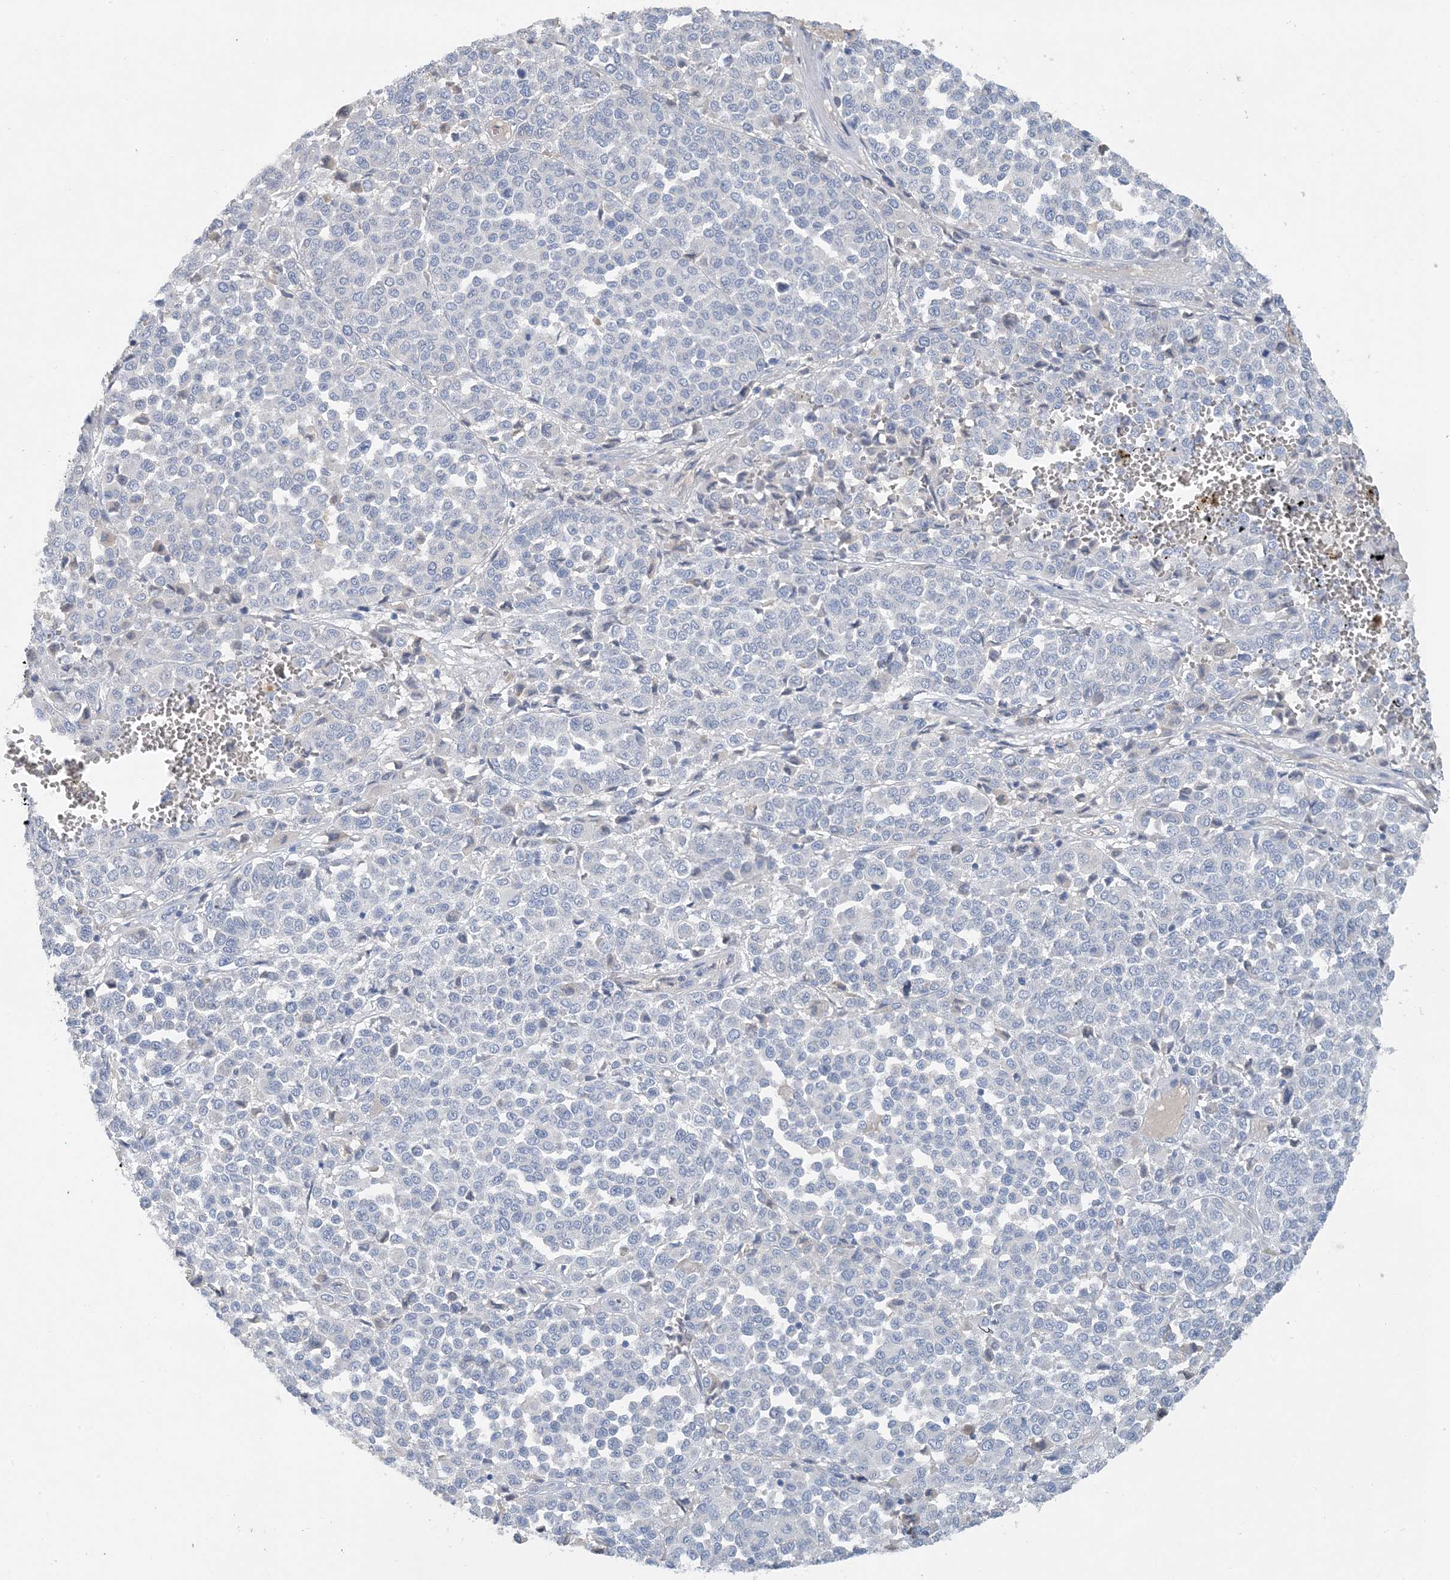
{"staining": {"intensity": "negative", "quantity": "none", "location": "none"}, "tissue": "melanoma", "cell_type": "Tumor cells", "image_type": "cancer", "snomed": [{"axis": "morphology", "description": "Malignant melanoma, Metastatic site"}, {"axis": "topography", "description": "Pancreas"}], "caption": "Malignant melanoma (metastatic site) was stained to show a protein in brown. There is no significant positivity in tumor cells.", "gene": "CTRL", "patient": {"sex": "female", "age": 30}}